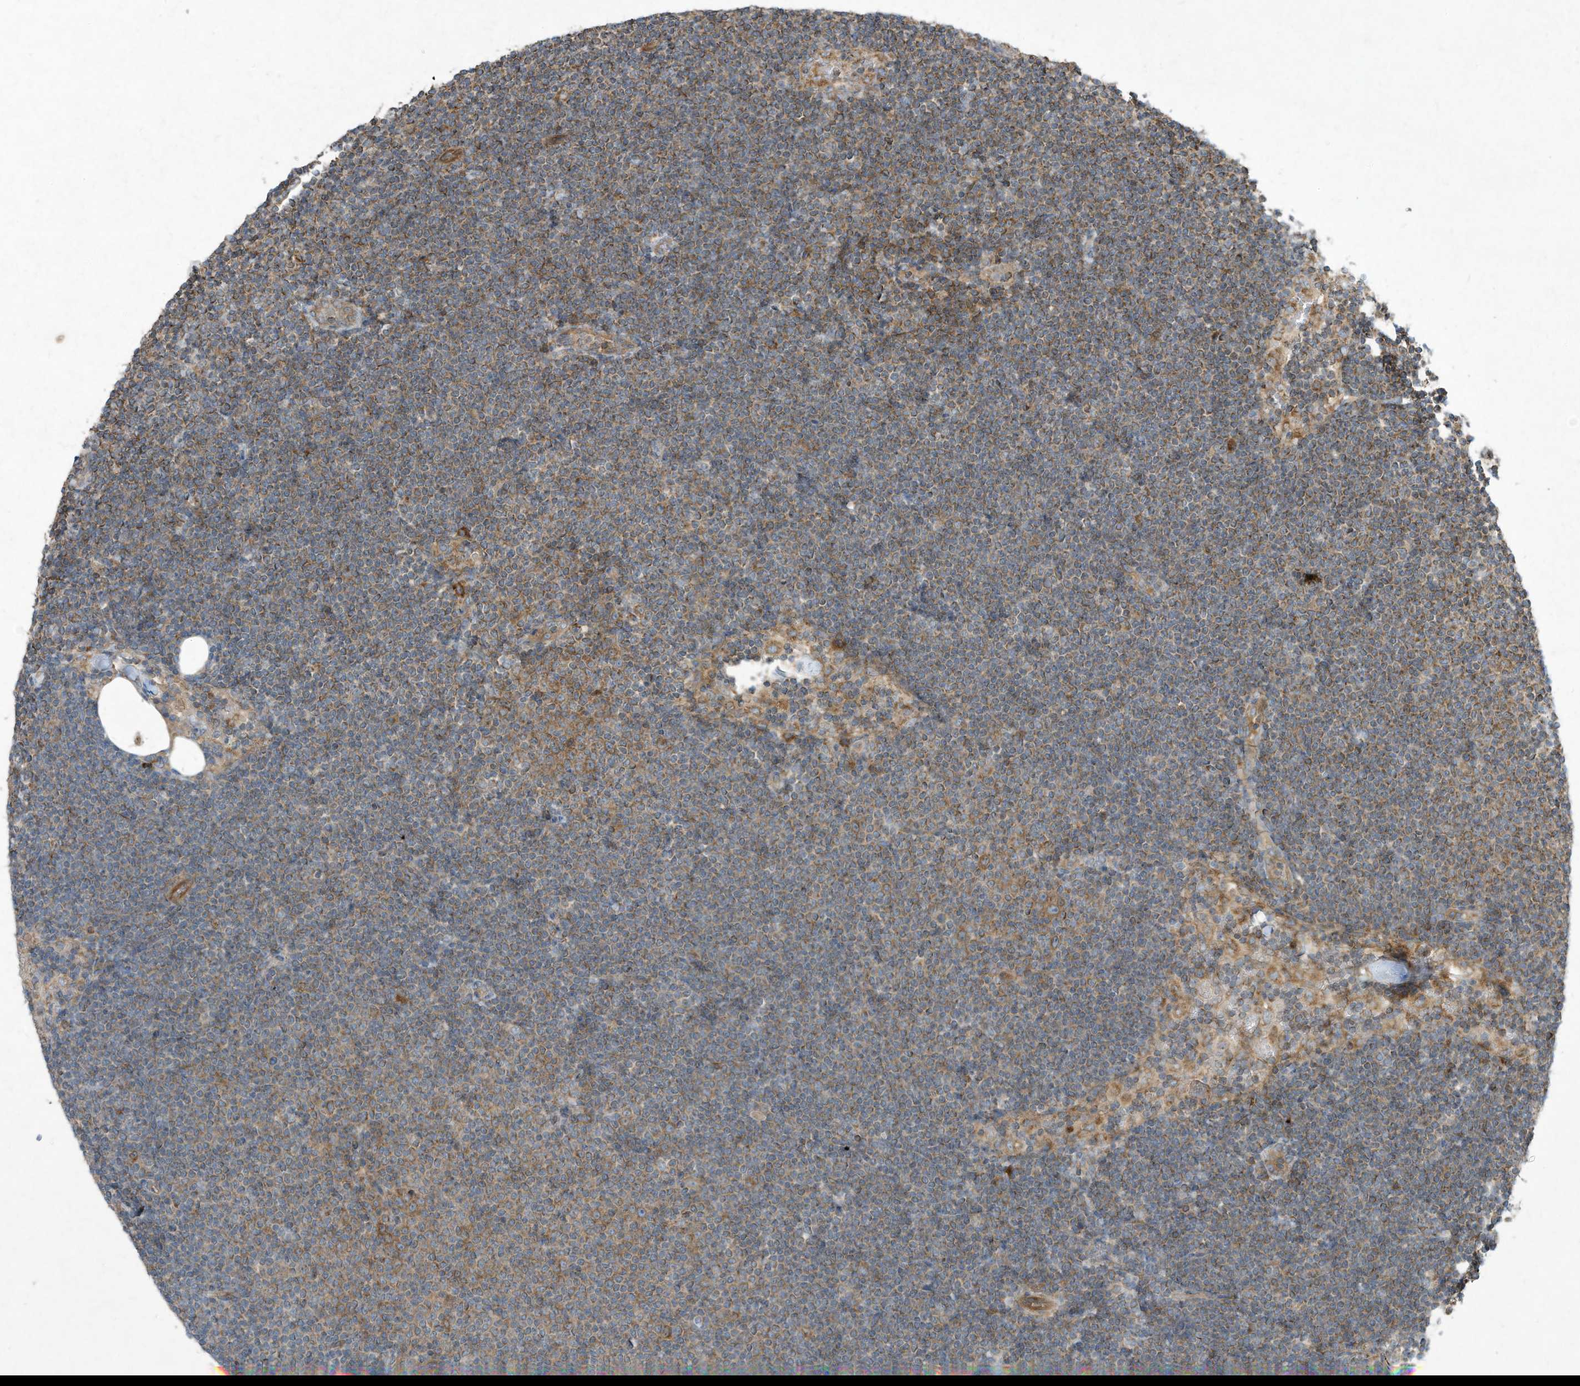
{"staining": {"intensity": "moderate", "quantity": "<25%", "location": "cytoplasmic/membranous"}, "tissue": "lymphoma", "cell_type": "Tumor cells", "image_type": "cancer", "snomed": [{"axis": "morphology", "description": "Malignant lymphoma, non-Hodgkin's type, Low grade"}, {"axis": "topography", "description": "Lymph node"}], "caption": "Malignant lymphoma, non-Hodgkin's type (low-grade) stained with a brown dye displays moderate cytoplasmic/membranous positive positivity in approximately <25% of tumor cells.", "gene": "SYNJ2", "patient": {"sex": "female", "age": 53}}